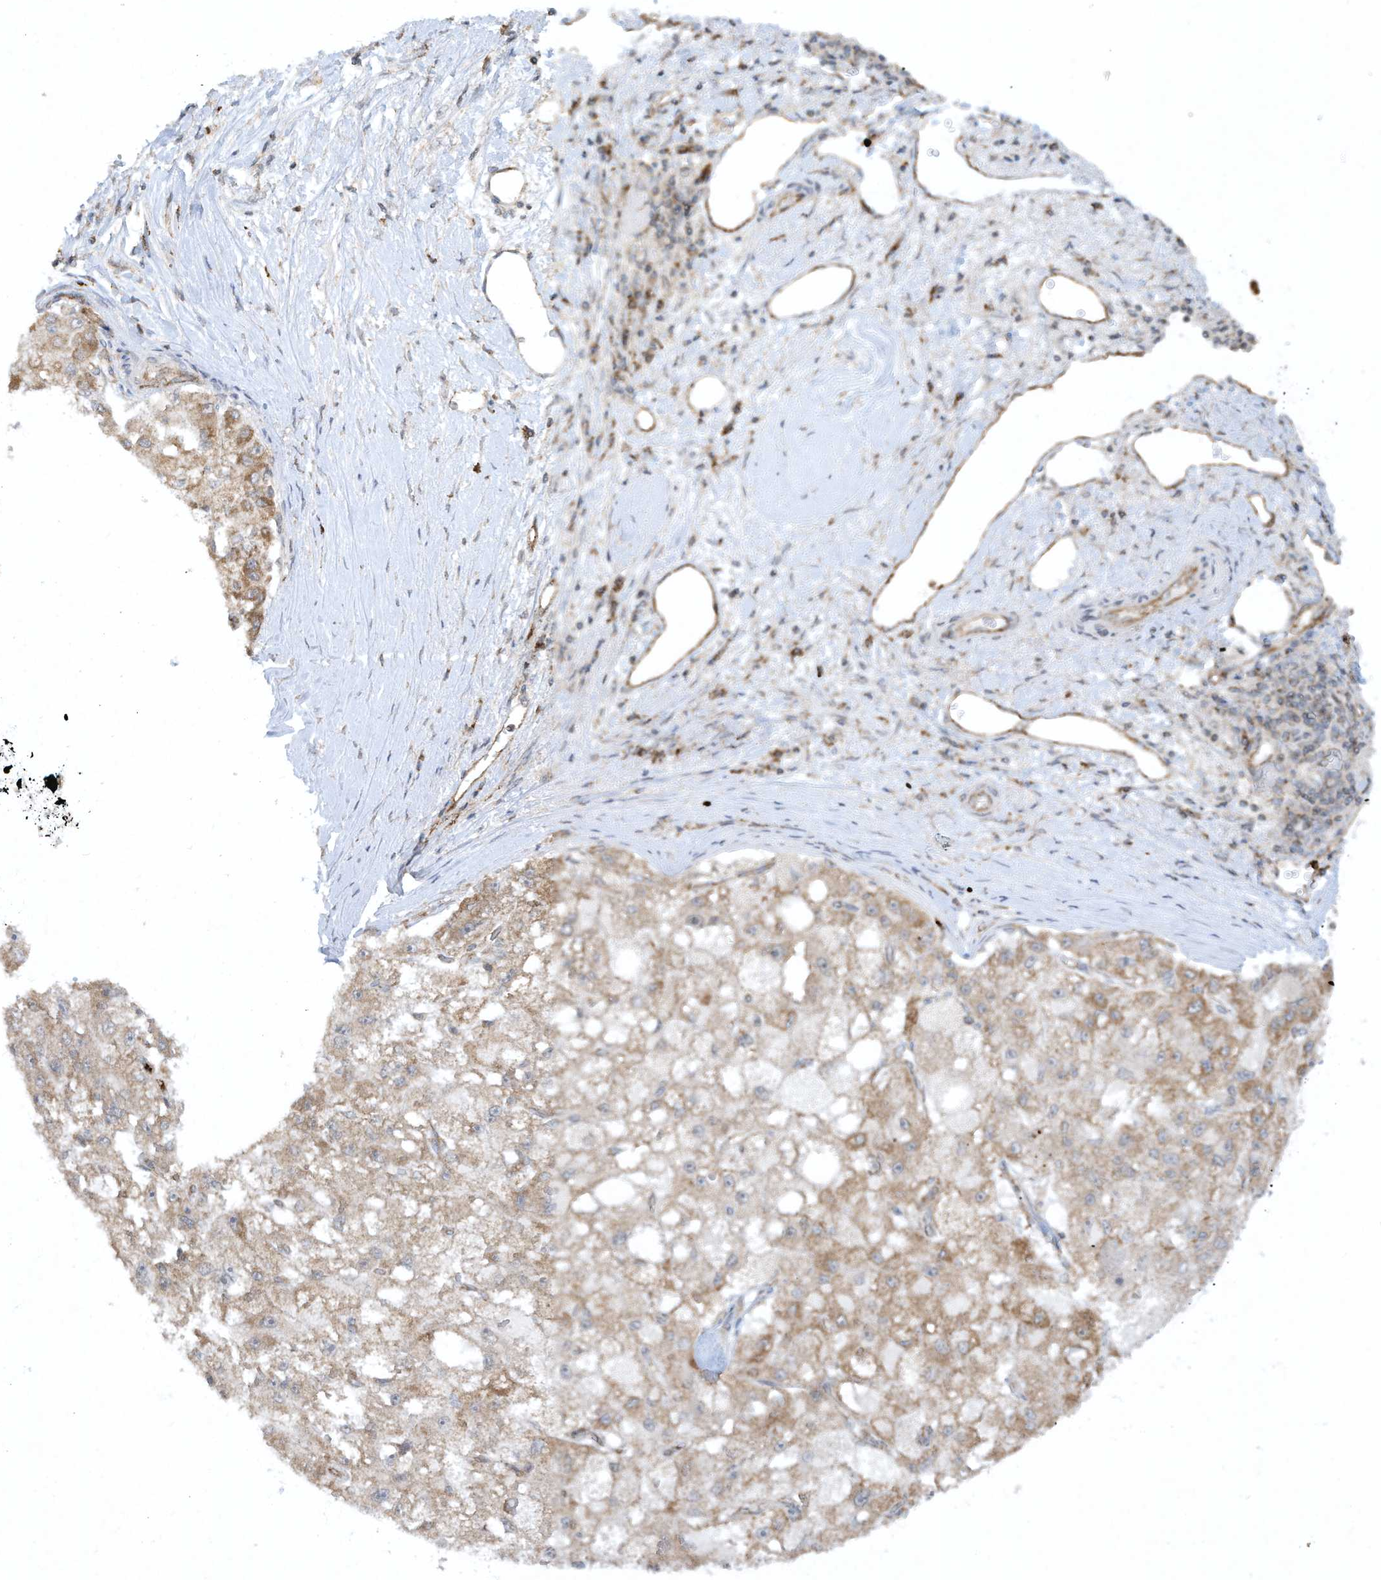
{"staining": {"intensity": "weak", "quantity": ">75%", "location": "cytoplasmic/membranous"}, "tissue": "liver cancer", "cell_type": "Tumor cells", "image_type": "cancer", "snomed": [{"axis": "morphology", "description": "Carcinoma, Hepatocellular, NOS"}, {"axis": "topography", "description": "Liver"}], "caption": "Immunohistochemistry staining of liver hepatocellular carcinoma, which reveals low levels of weak cytoplasmic/membranous staining in approximately >75% of tumor cells indicating weak cytoplasmic/membranous protein expression. The staining was performed using DAB (3,3'-diaminobenzidine) (brown) for protein detection and nuclei were counterstained in hematoxylin (blue).", "gene": "CHRNA4", "patient": {"sex": "male", "age": 80}}